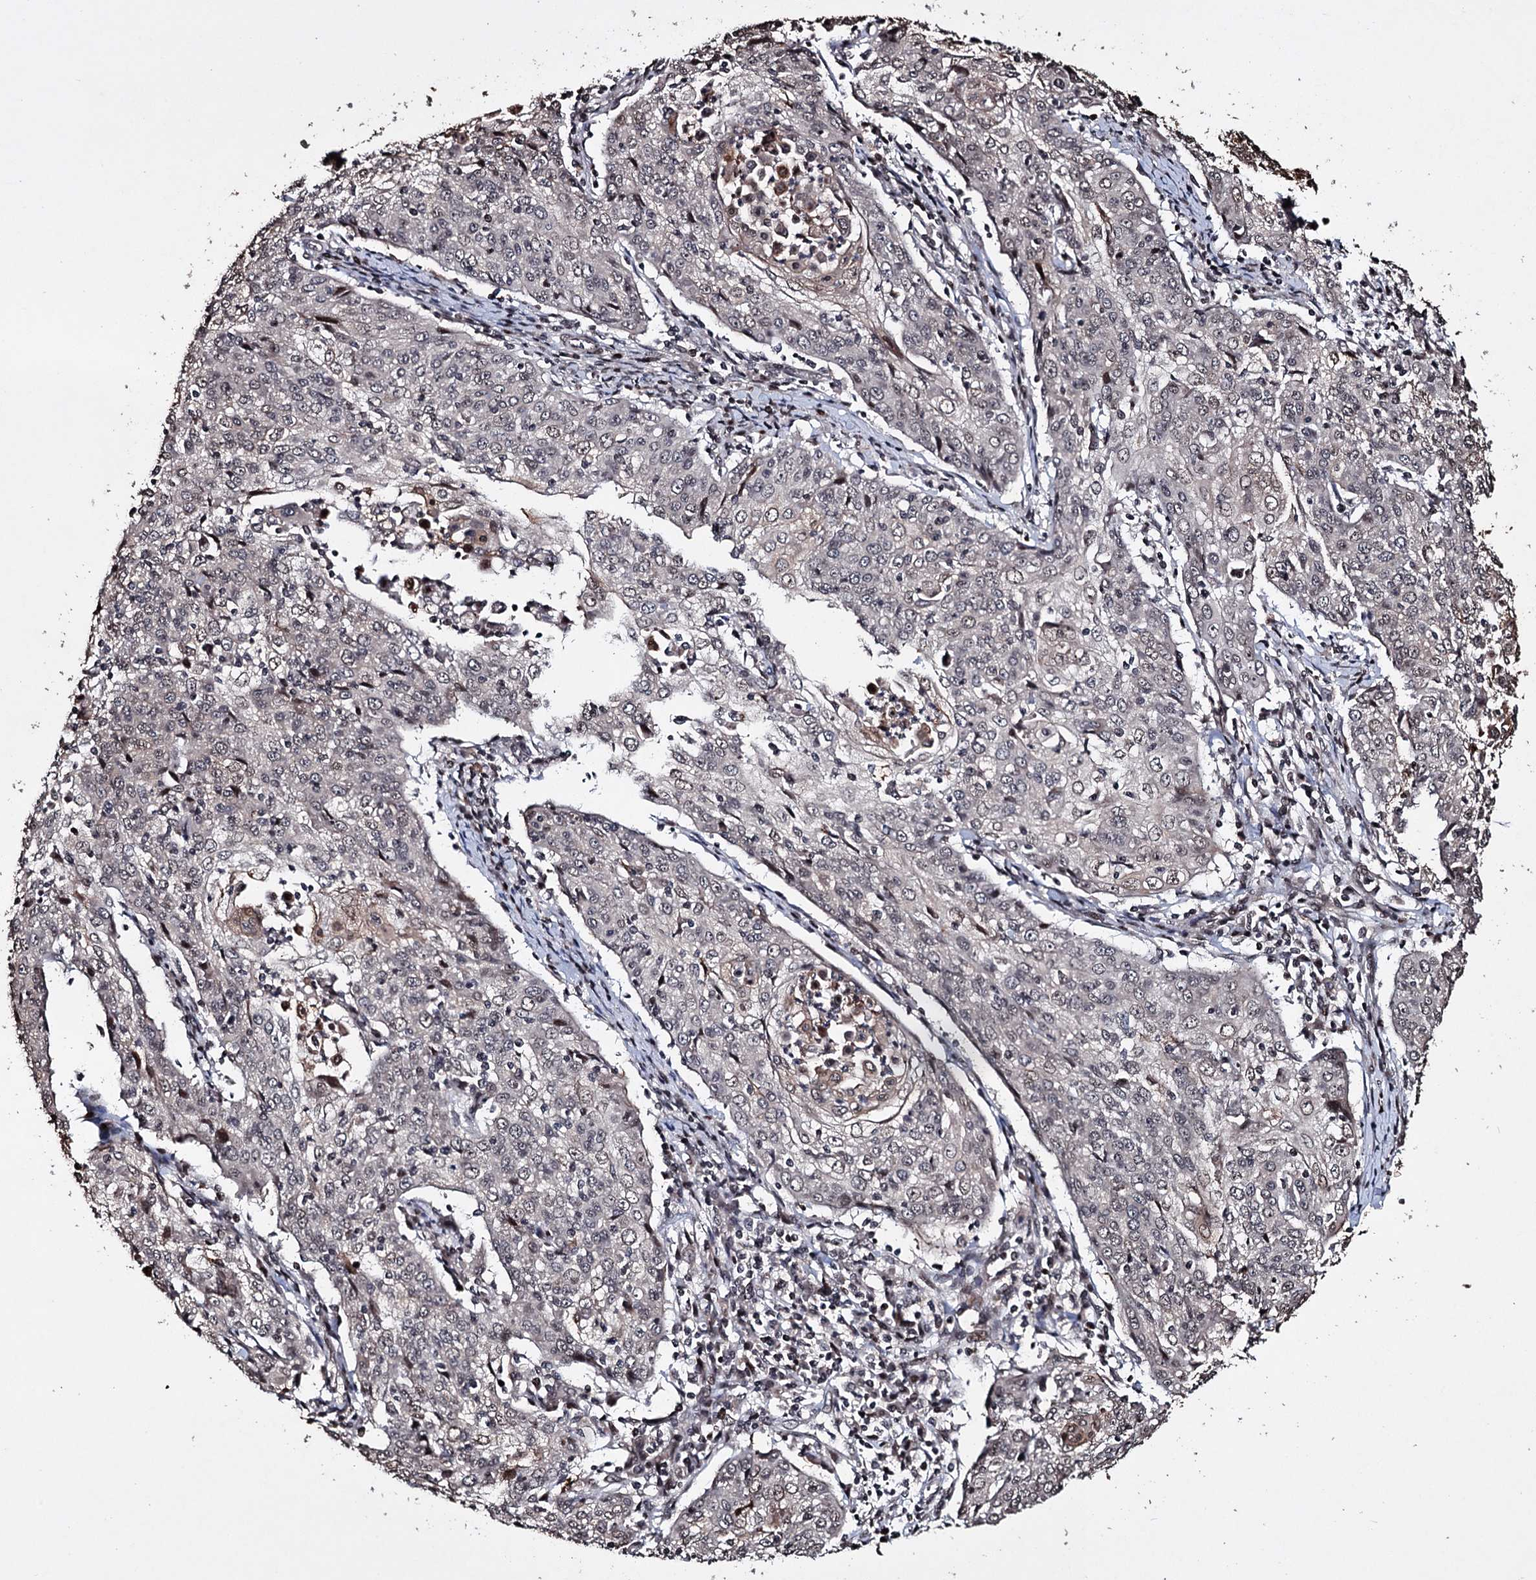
{"staining": {"intensity": "weak", "quantity": "25%-75%", "location": "nuclear"}, "tissue": "cervical cancer", "cell_type": "Tumor cells", "image_type": "cancer", "snomed": [{"axis": "morphology", "description": "Squamous cell carcinoma, NOS"}, {"axis": "topography", "description": "Cervix"}], "caption": "Immunohistochemical staining of cervical cancer displays low levels of weak nuclear protein expression in approximately 25%-75% of tumor cells. The staining was performed using DAB to visualize the protein expression in brown, while the nuclei were stained in blue with hematoxylin (Magnification: 20x).", "gene": "EYA4", "patient": {"sex": "female", "age": 48}}